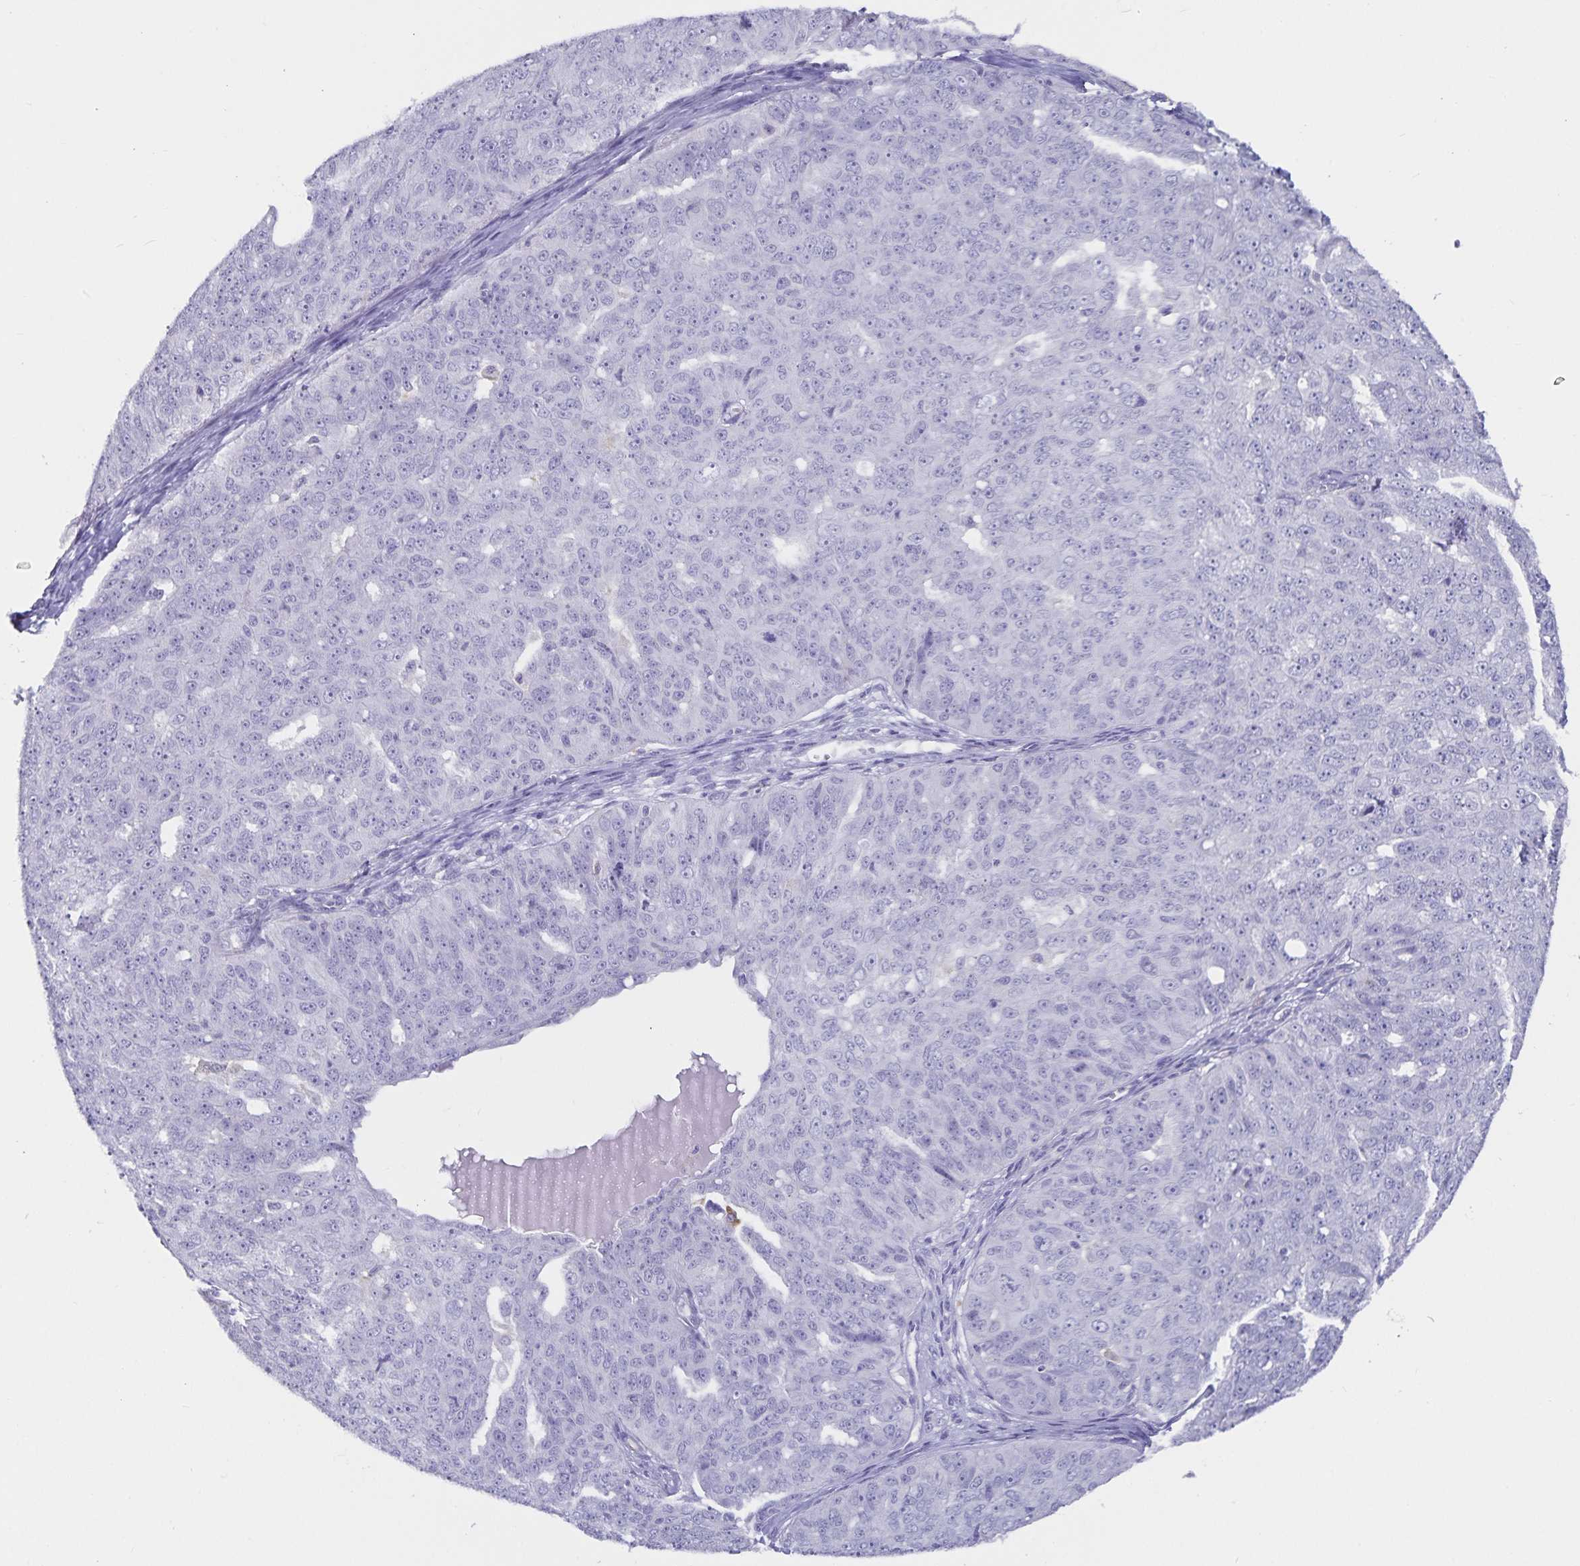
{"staining": {"intensity": "negative", "quantity": "none", "location": "none"}, "tissue": "ovarian cancer", "cell_type": "Tumor cells", "image_type": "cancer", "snomed": [{"axis": "morphology", "description": "Carcinoma, endometroid"}, {"axis": "topography", "description": "Ovary"}], "caption": "Human ovarian cancer (endometroid carcinoma) stained for a protein using immunohistochemistry (IHC) reveals no positivity in tumor cells.", "gene": "PLAC1", "patient": {"sex": "female", "age": 70}}